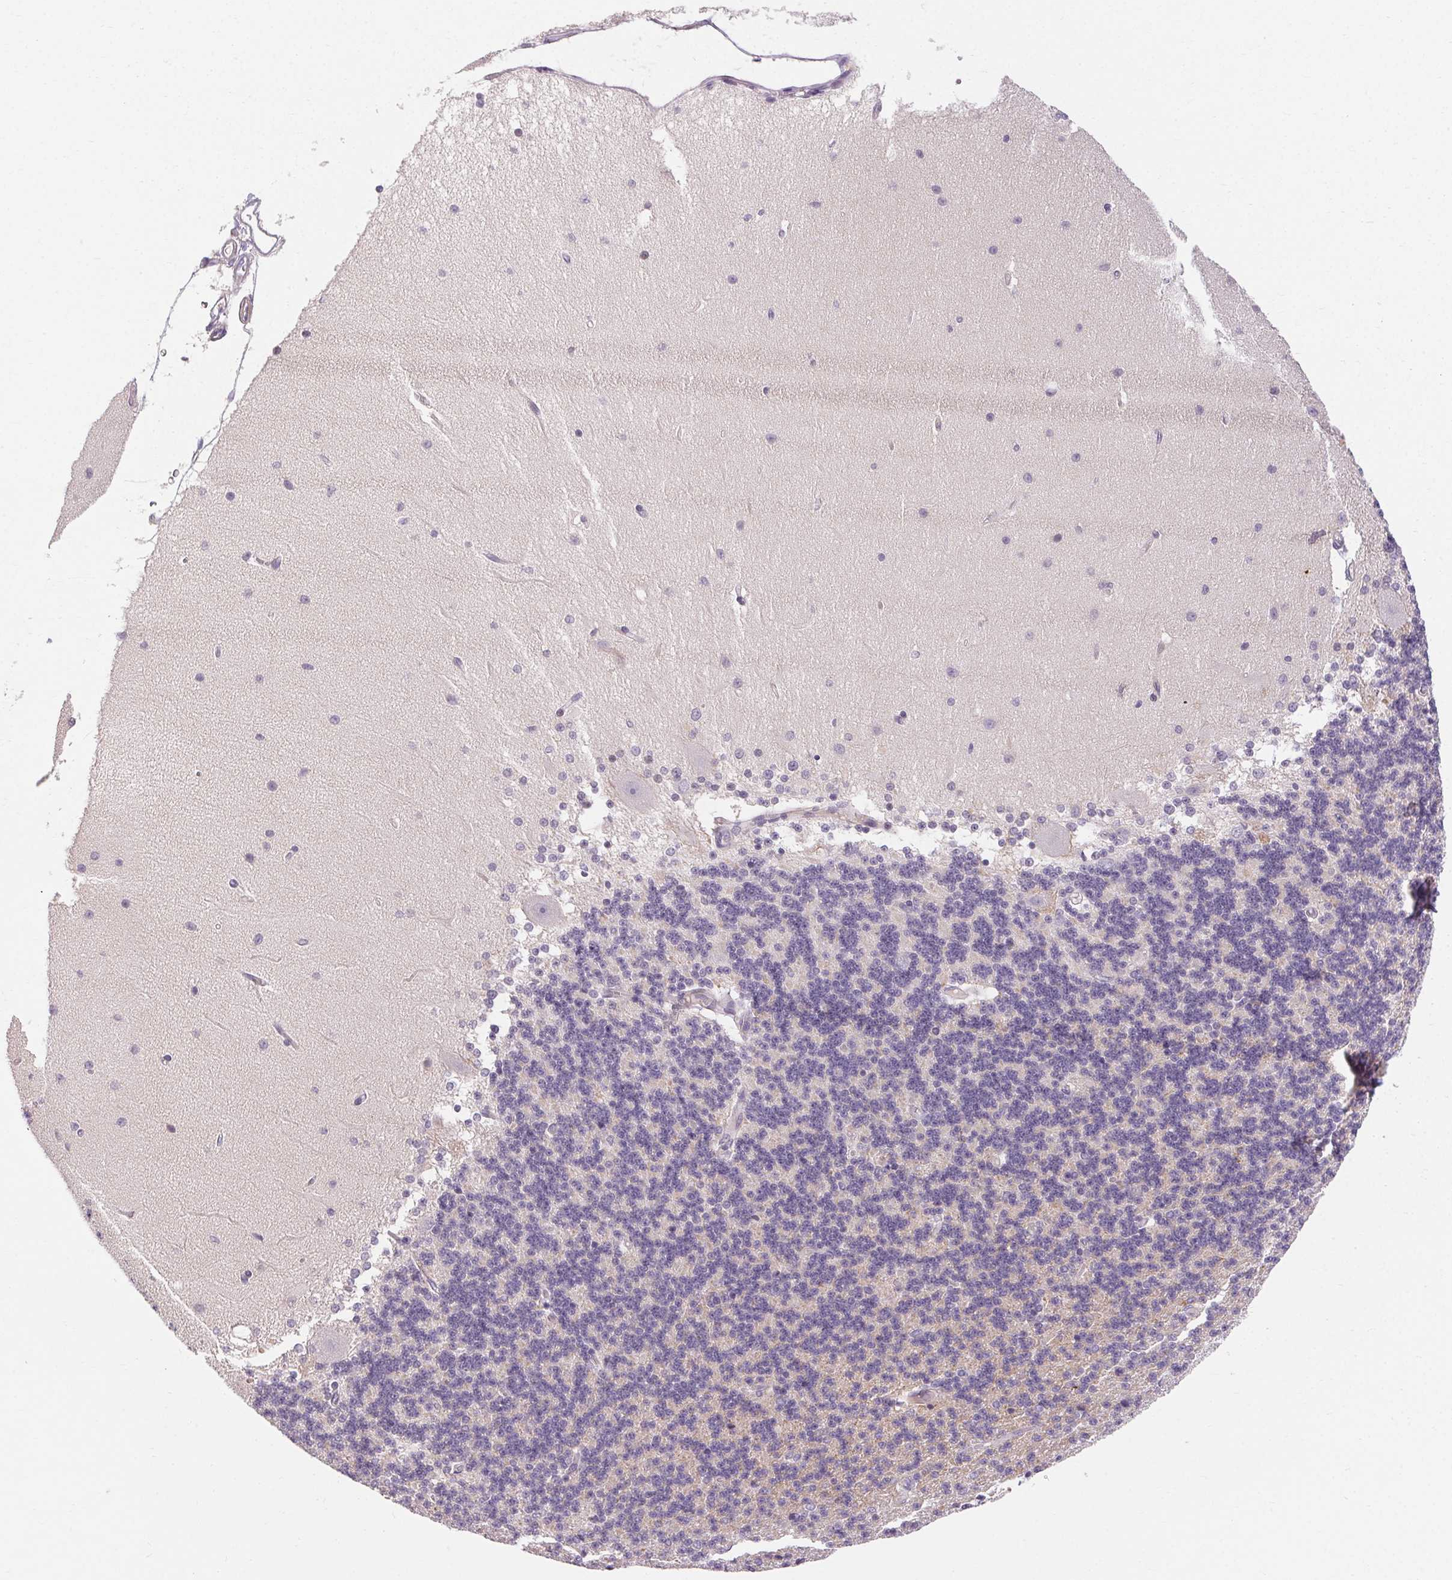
{"staining": {"intensity": "negative", "quantity": "none", "location": "none"}, "tissue": "cerebellum", "cell_type": "Cells in granular layer", "image_type": "normal", "snomed": [{"axis": "morphology", "description": "Normal tissue, NOS"}, {"axis": "topography", "description": "Cerebellum"}], "caption": "Immunohistochemistry (IHC) of unremarkable human cerebellum shows no staining in cells in granular layer.", "gene": "TMEM52B", "patient": {"sex": "female", "age": 54}}